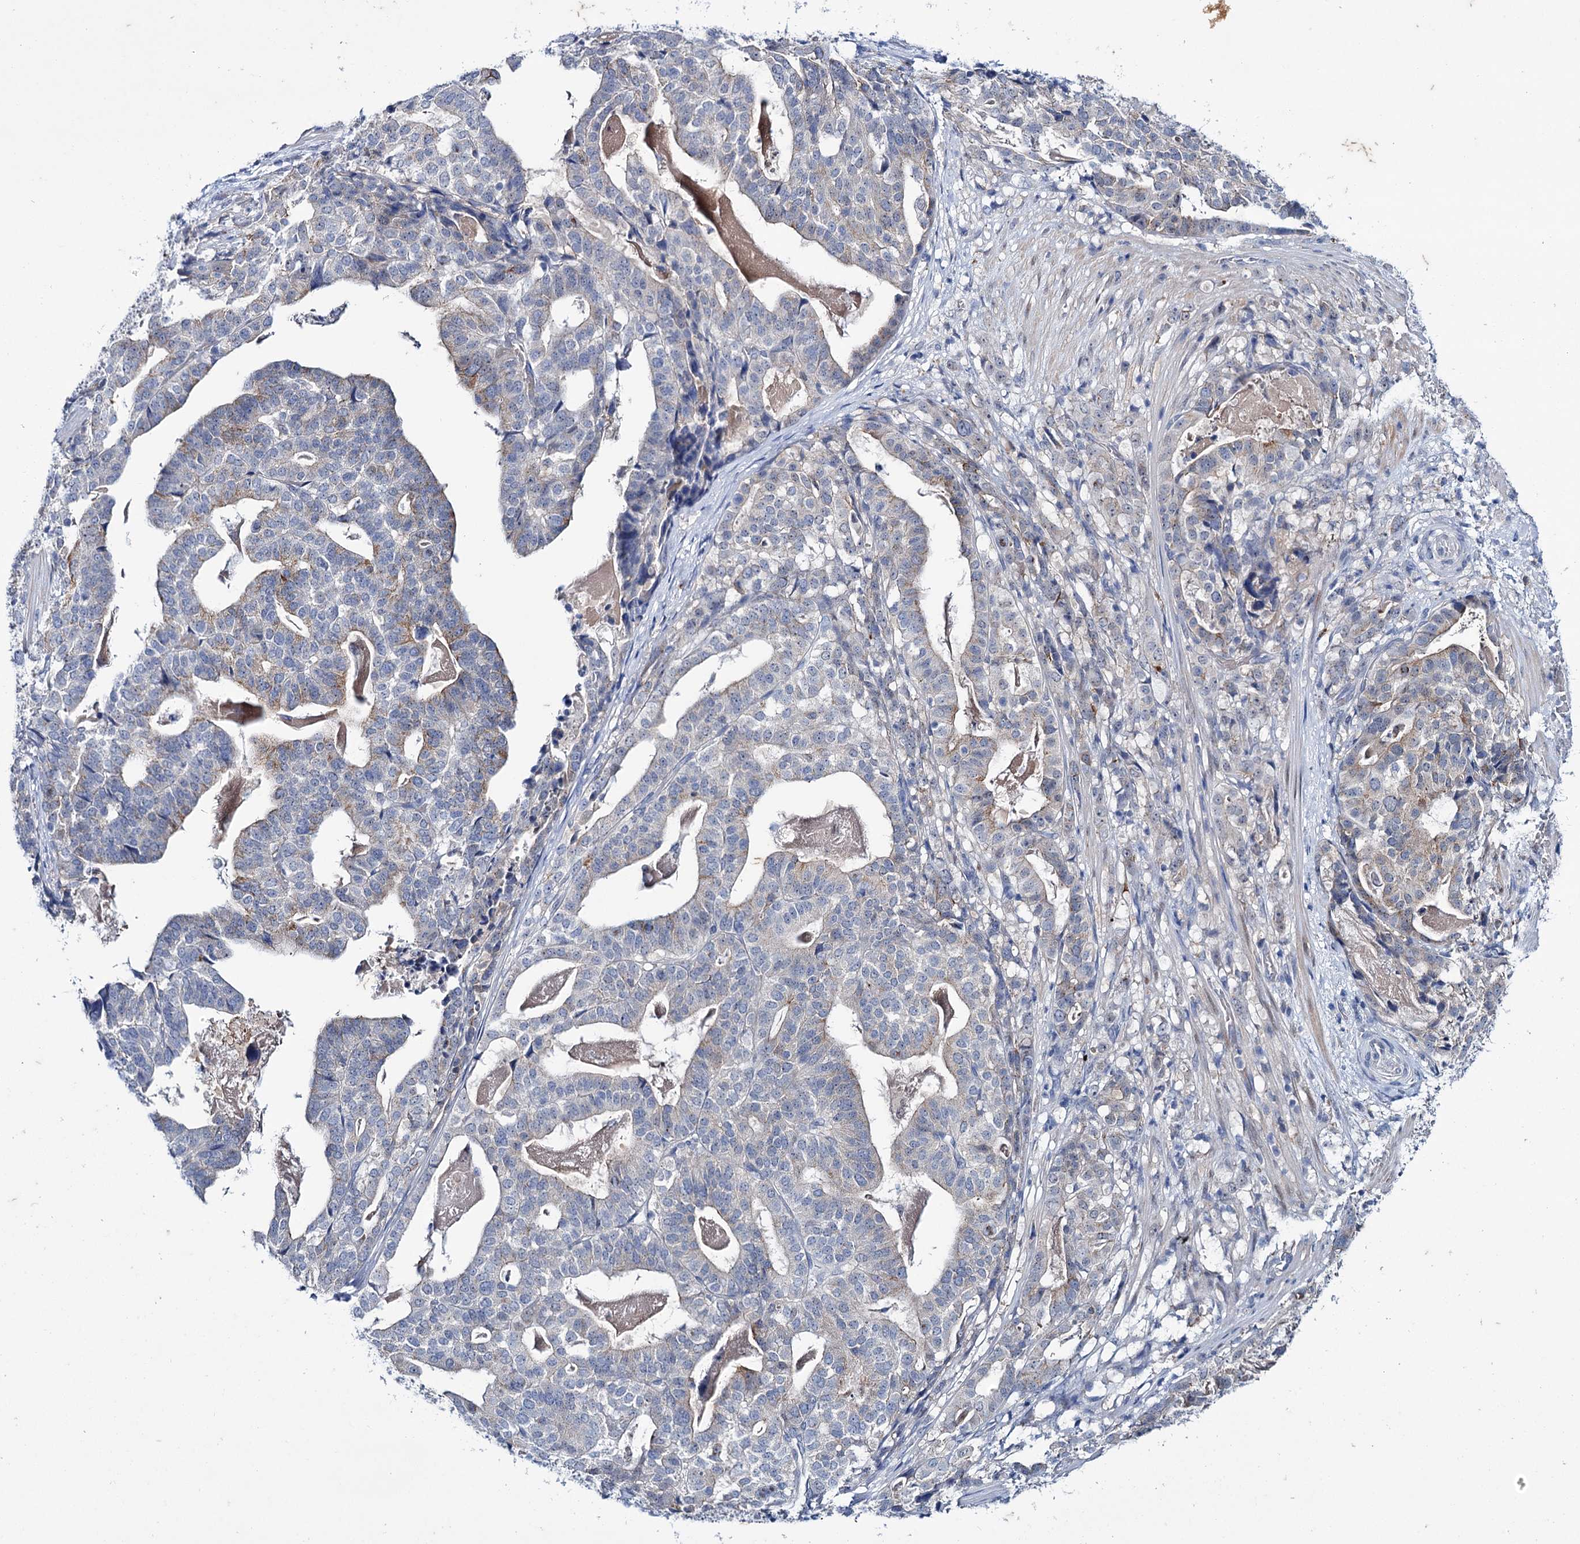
{"staining": {"intensity": "negative", "quantity": "none", "location": "none"}, "tissue": "stomach cancer", "cell_type": "Tumor cells", "image_type": "cancer", "snomed": [{"axis": "morphology", "description": "Adenocarcinoma, NOS"}, {"axis": "topography", "description": "Stomach"}], "caption": "A photomicrograph of stomach adenocarcinoma stained for a protein exhibits no brown staining in tumor cells.", "gene": "MID1IP1", "patient": {"sex": "male", "age": 48}}